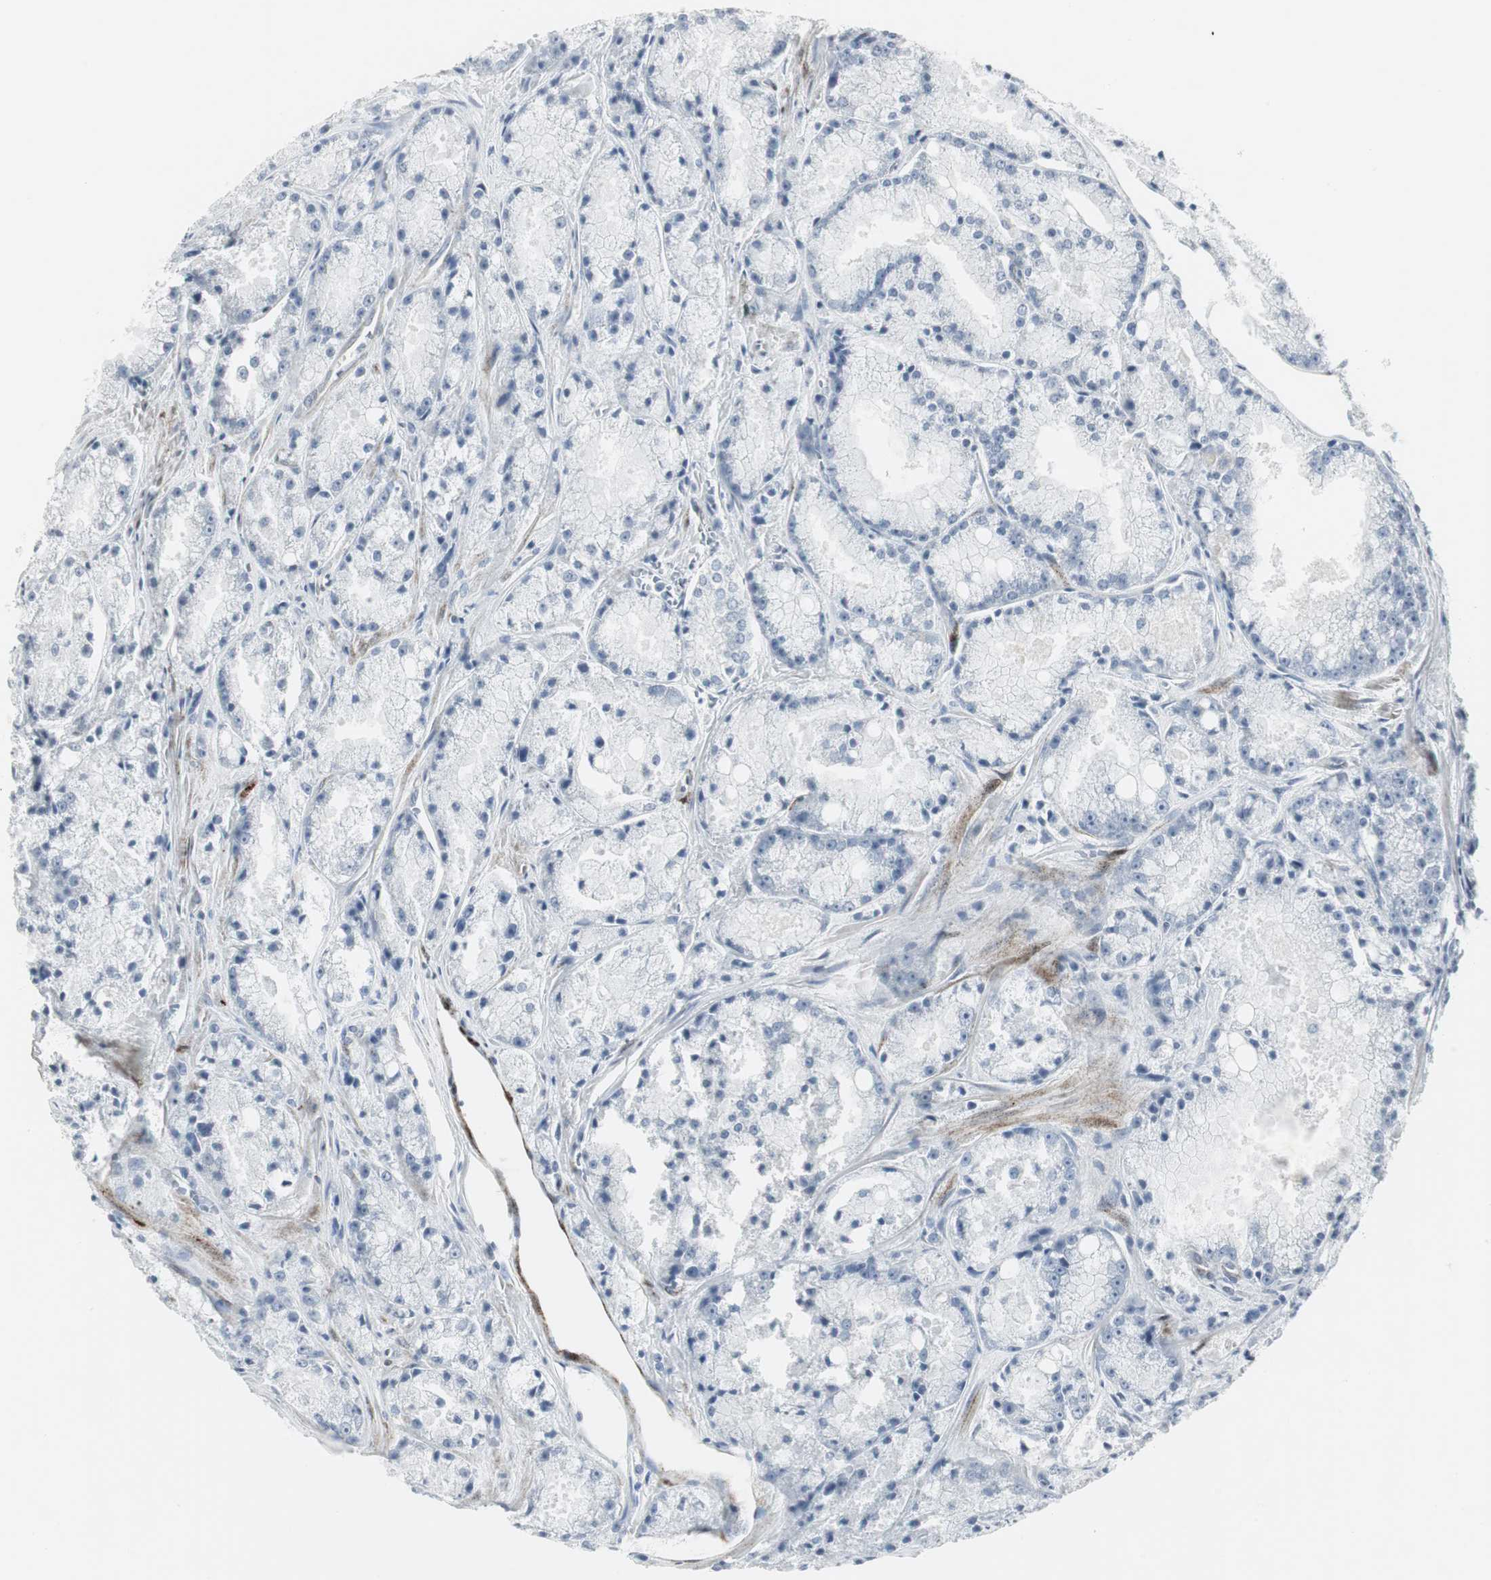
{"staining": {"intensity": "negative", "quantity": "none", "location": "none"}, "tissue": "prostate cancer", "cell_type": "Tumor cells", "image_type": "cancer", "snomed": [{"axis": "morphology", "description": "Adenocarcinoma, Low grade"}, {"axis": "topography", "description": "Prostate"}], "caption": "There is no significant expression in tumor cells of adenocarcinoma (low-grade) (prostate).", "gene": "PPP1R14A", "patient": {"sex": "male", "age": 64}}